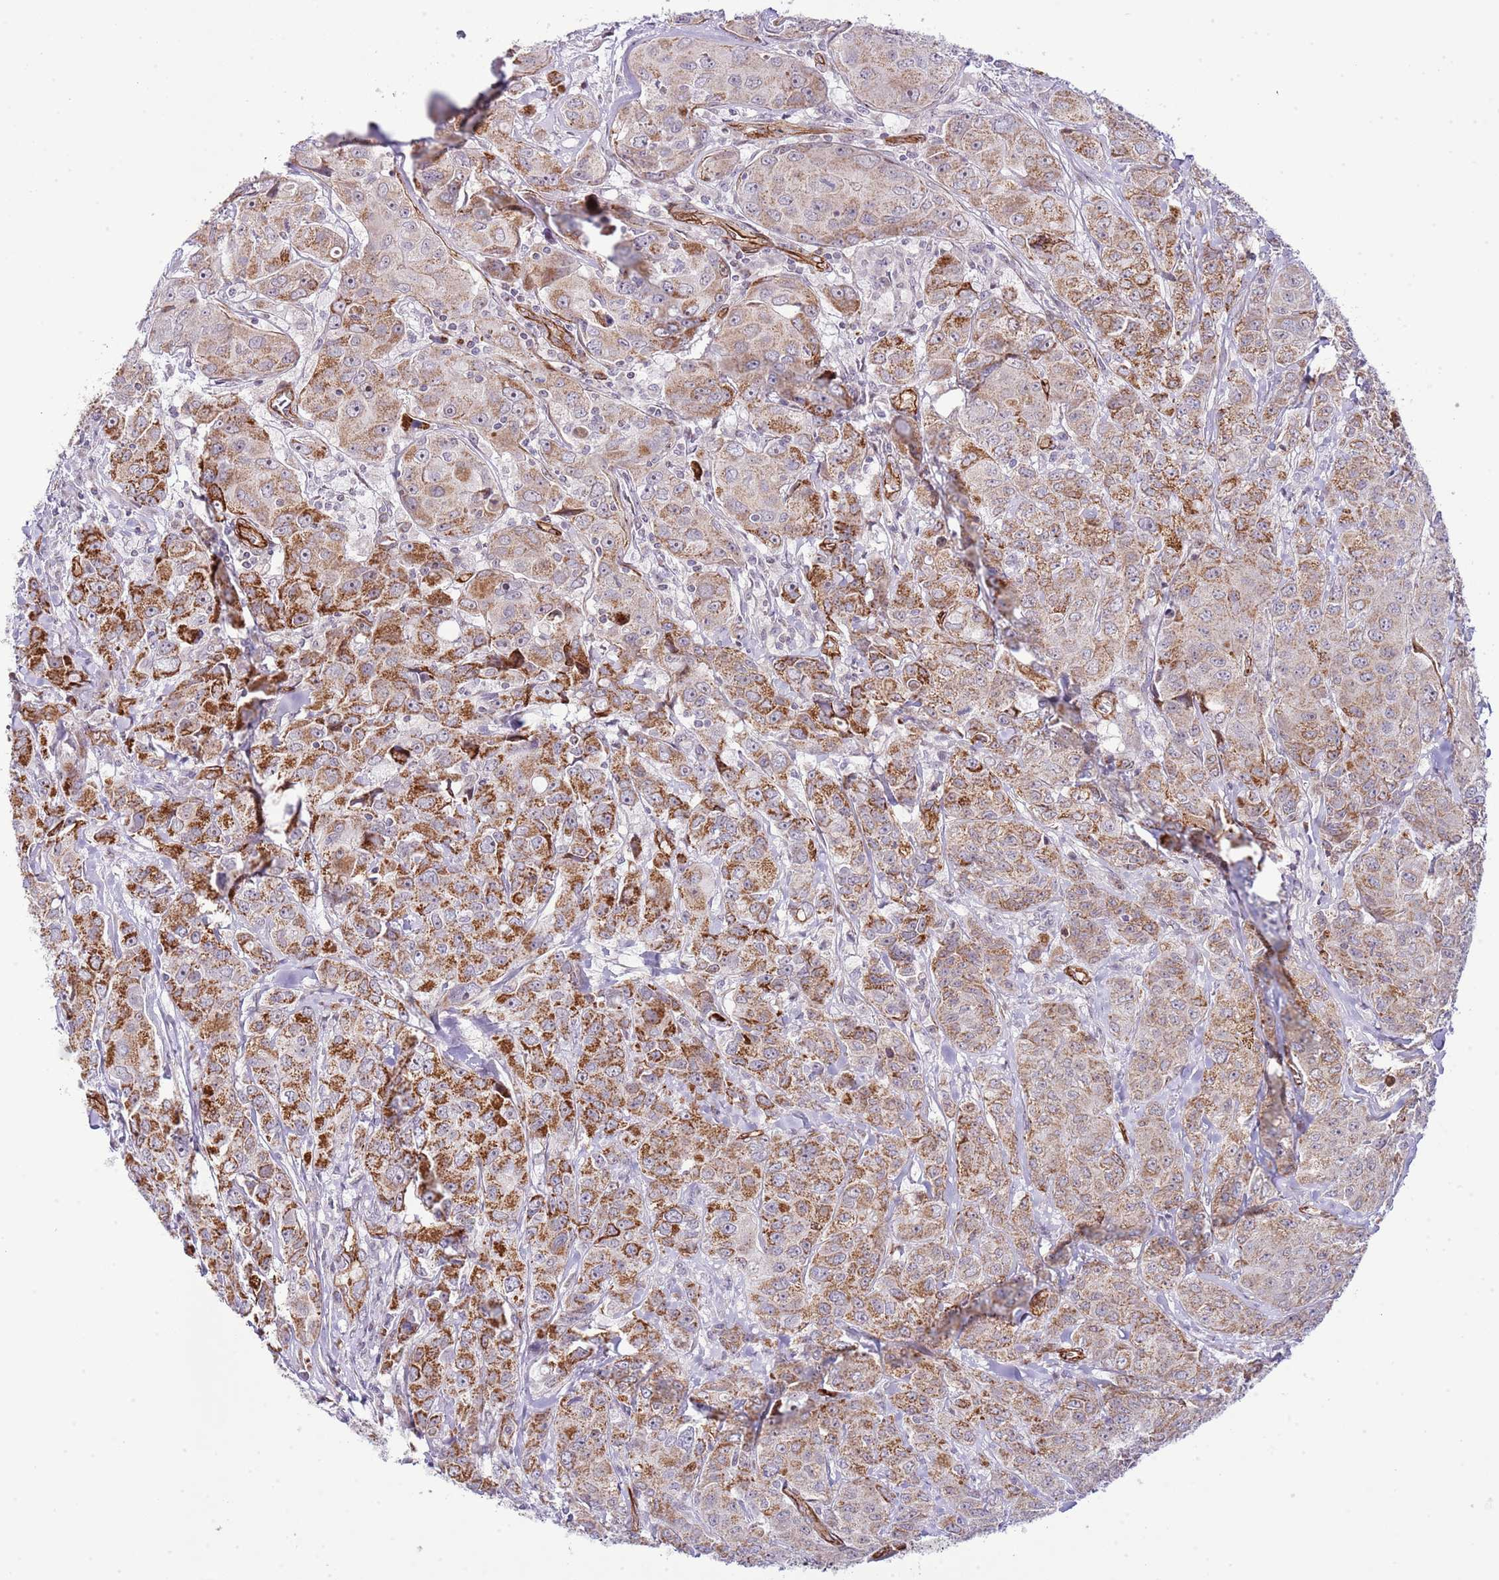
{"staining": {"intensity": "strong", "quantity": ">75%", "location": "cytoplasmic/membranous"}, "tissue": "breast cancer", "cell_type": "Tumor cells", "image_type": "cancer", "snomed": [{"axis": "morphology", "description": "Duct carcinoma"}, {"axis": "topography", "description": "Breast"}], "caption": "This is a micrograph of IHC staining of breast cancer (intraductal carcinoma), which shows strong expression in the cytoplasmic/membranous of tumor cells.", "gene": "NEK3", "patient": {"sex": "female", "age": 43}}